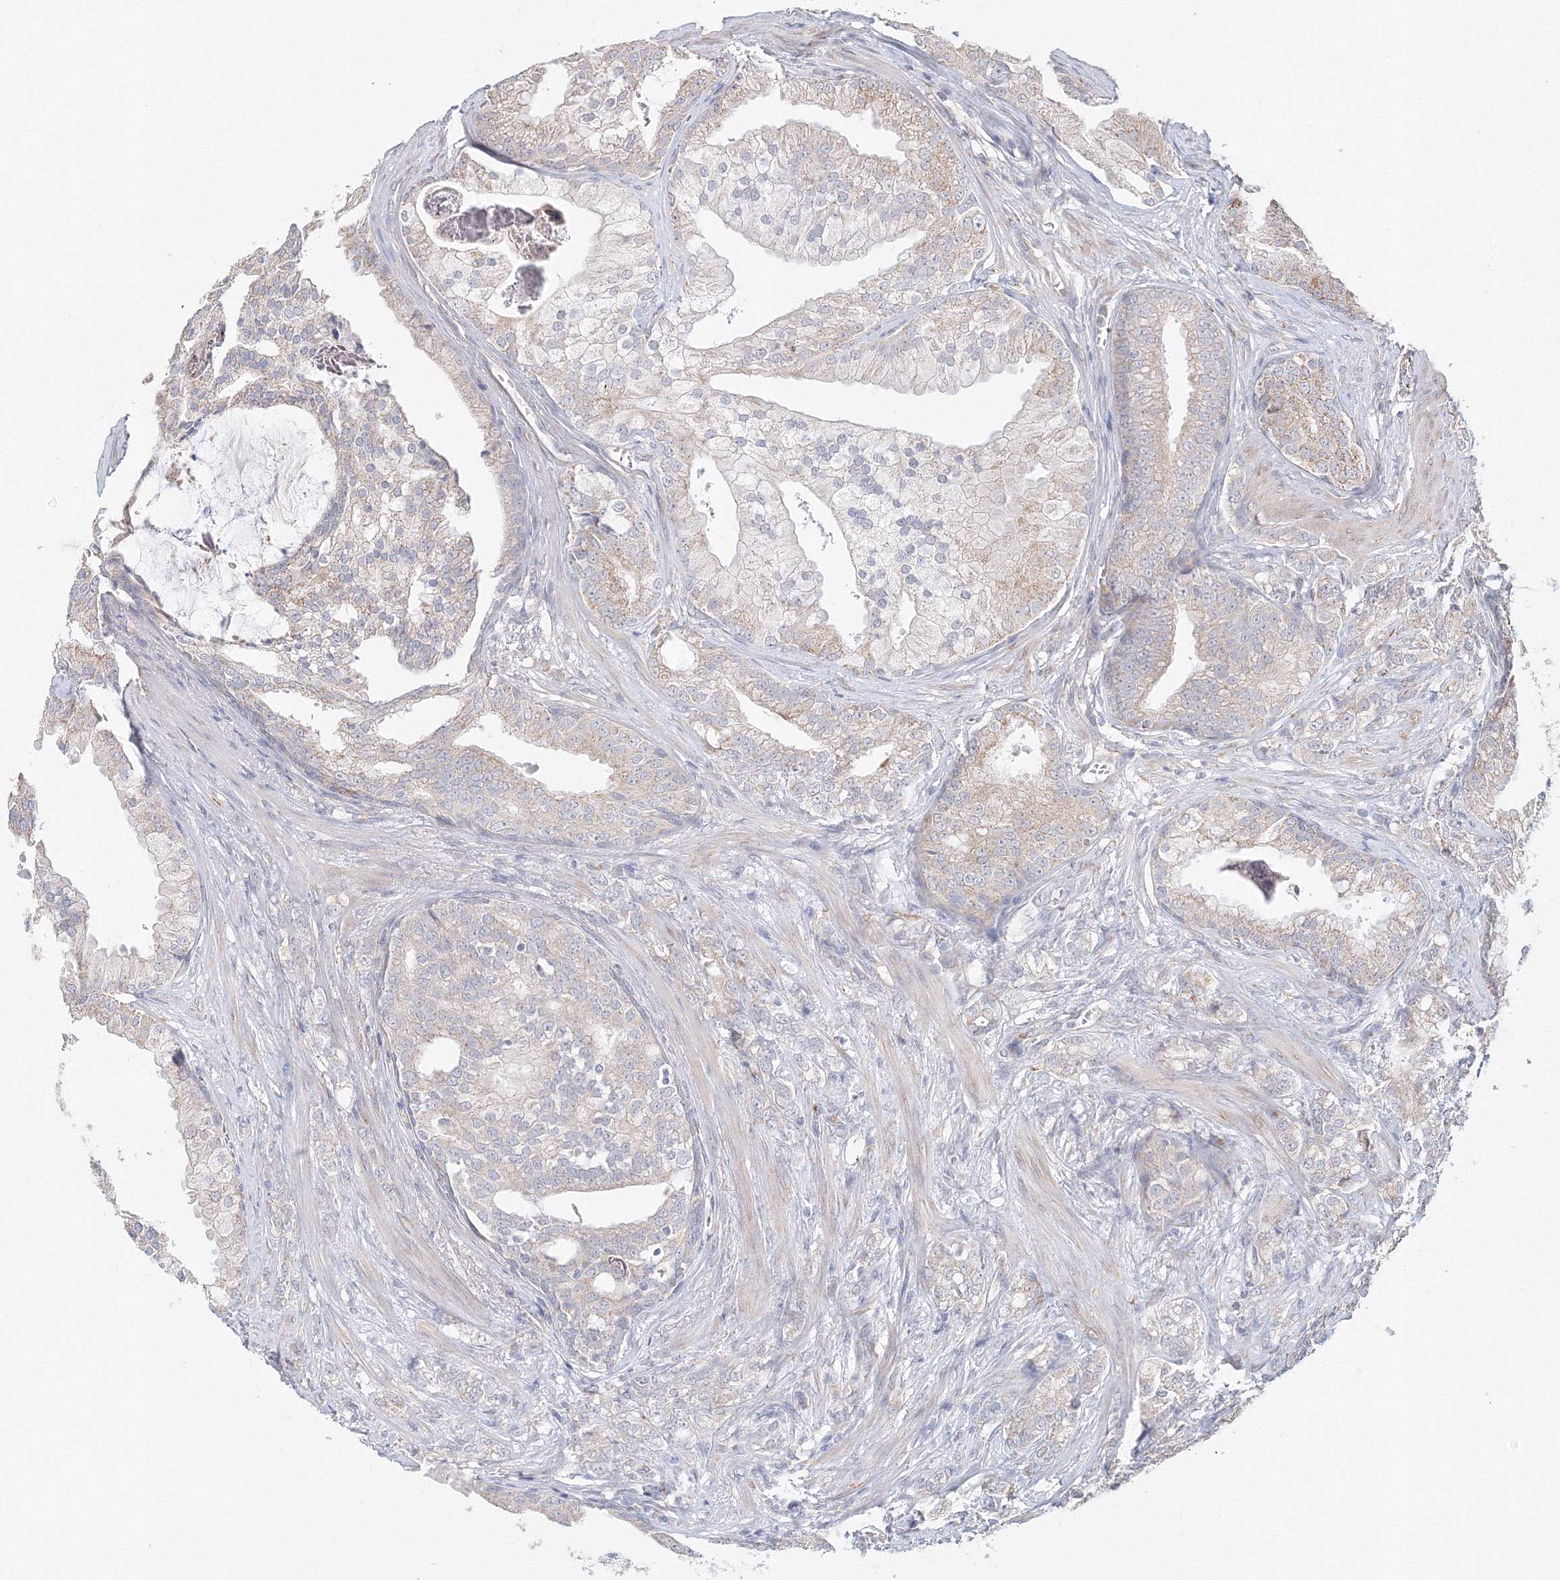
{"staining": {"intensity": "negative", "quantity": "none", "location": "none"}, "tissue": "prostate cancer", "cell_type": "Tumor cells", "image_type": "cancer", "snomed": [{"axis": "morphology", "description": "Adenocarcinoma, Low grade"}, {"axis": "topography", "description": "Prostate"}], "caption": "The photomicrograph exhibits no significant positivity in tumor cells of prostate cancer (adenocarcinoma (low-grade)).", "gene": "DHRS12", "patient": {"sex": "male", "age": 58}}